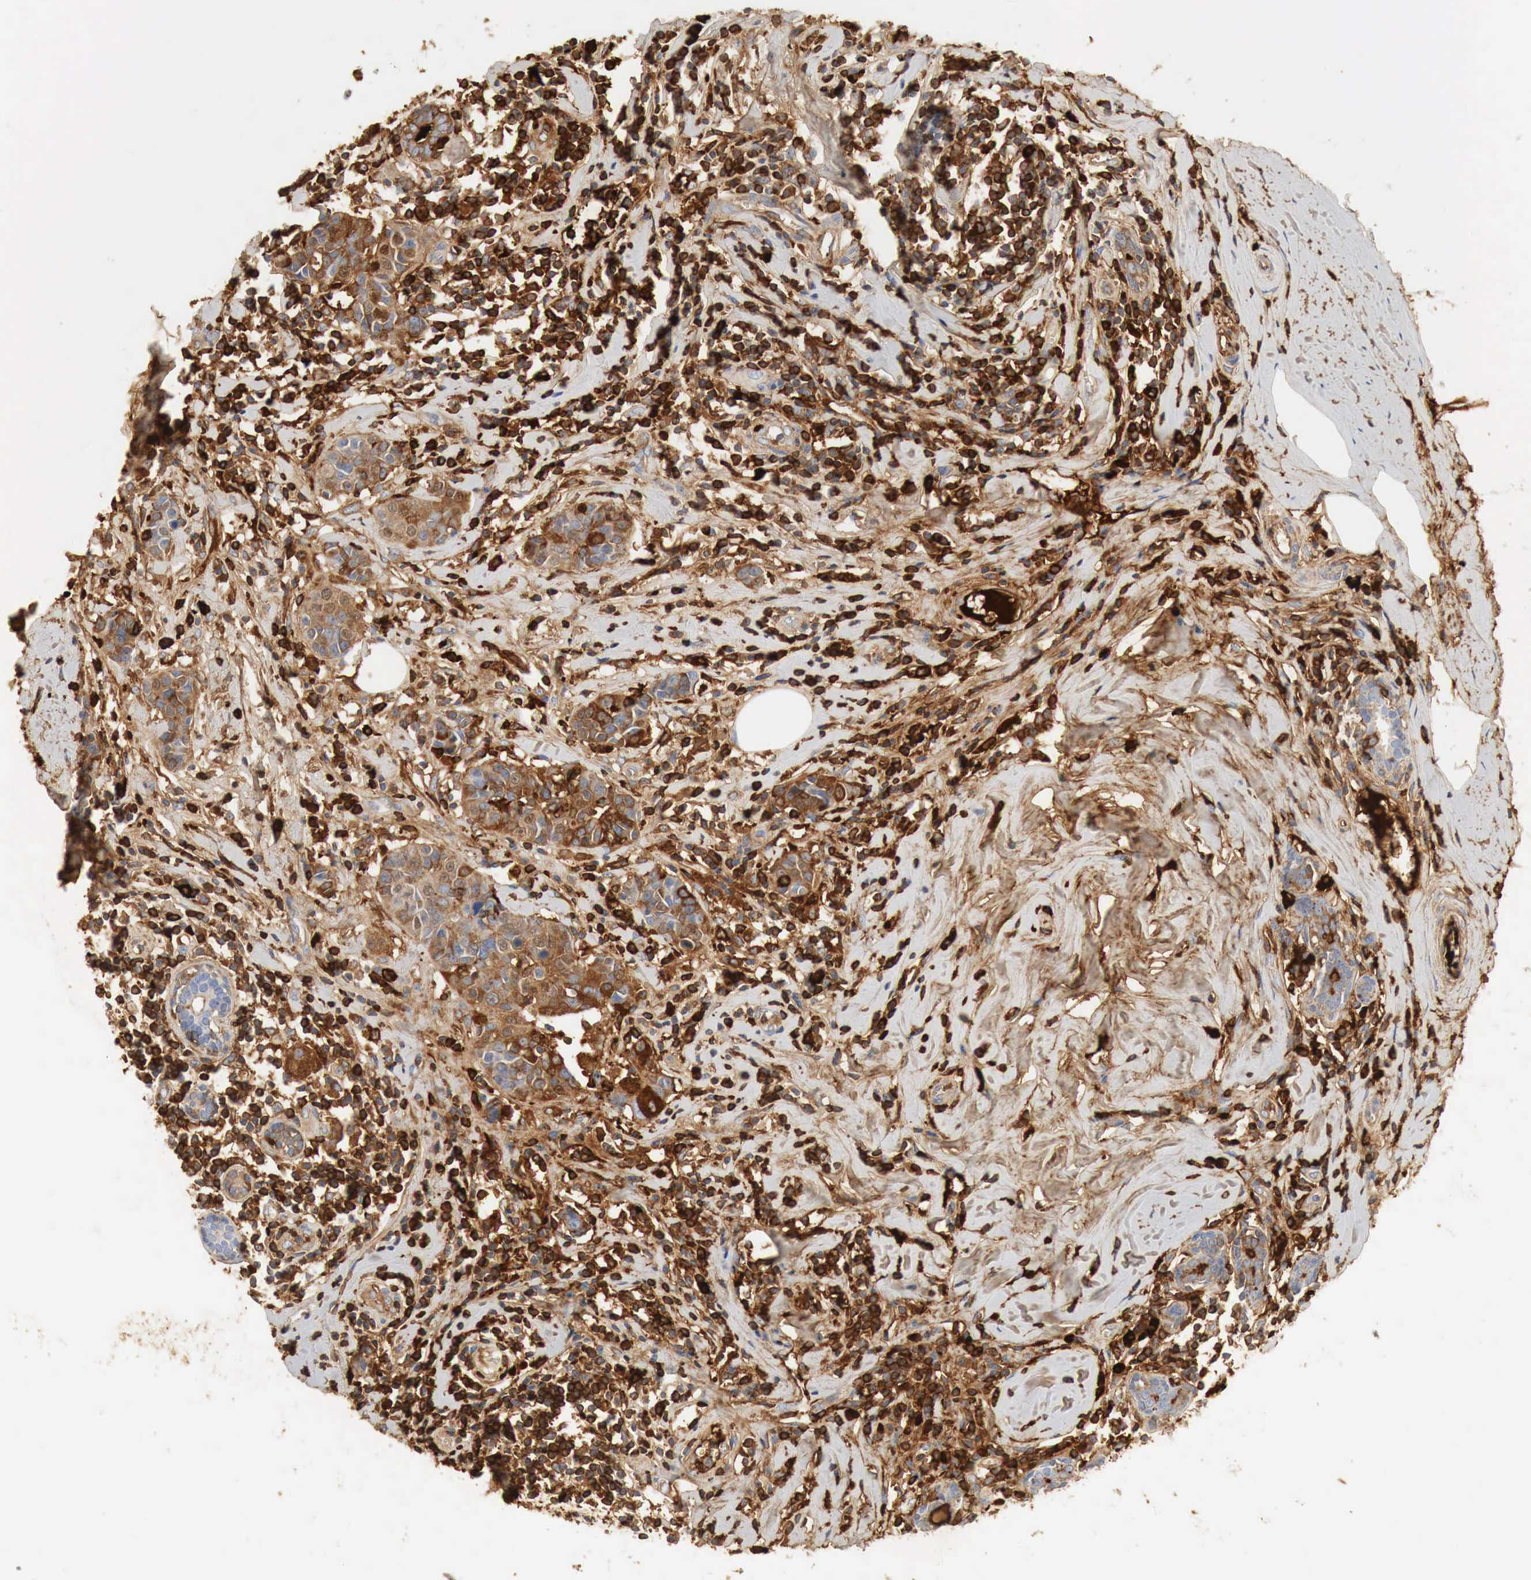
{"staining": {"intensity": "moderate", "quantity": "25%-75%", "location": "cytoplasmic/membranous"}, "tissue": "breast cancer", "cell_type": "Tumor cells", "image_type": "cancer", "snomed": [{"axis": "morphology", "description": "Duct carcinoma"}, {"axis": "topography", "description": "Breast"}], "caption": "Immunohistochemistry (IHC) of human intraductal carcinoma (breast) shows medium levels of moderate cytoplasmic/membranous positivity in about 25%-75% of tumor cells. The protein is shown in brown color, while the nuclei are stained blue.", "gene": "IGLC3", "patient": {"sex": "female", "age": 55}}